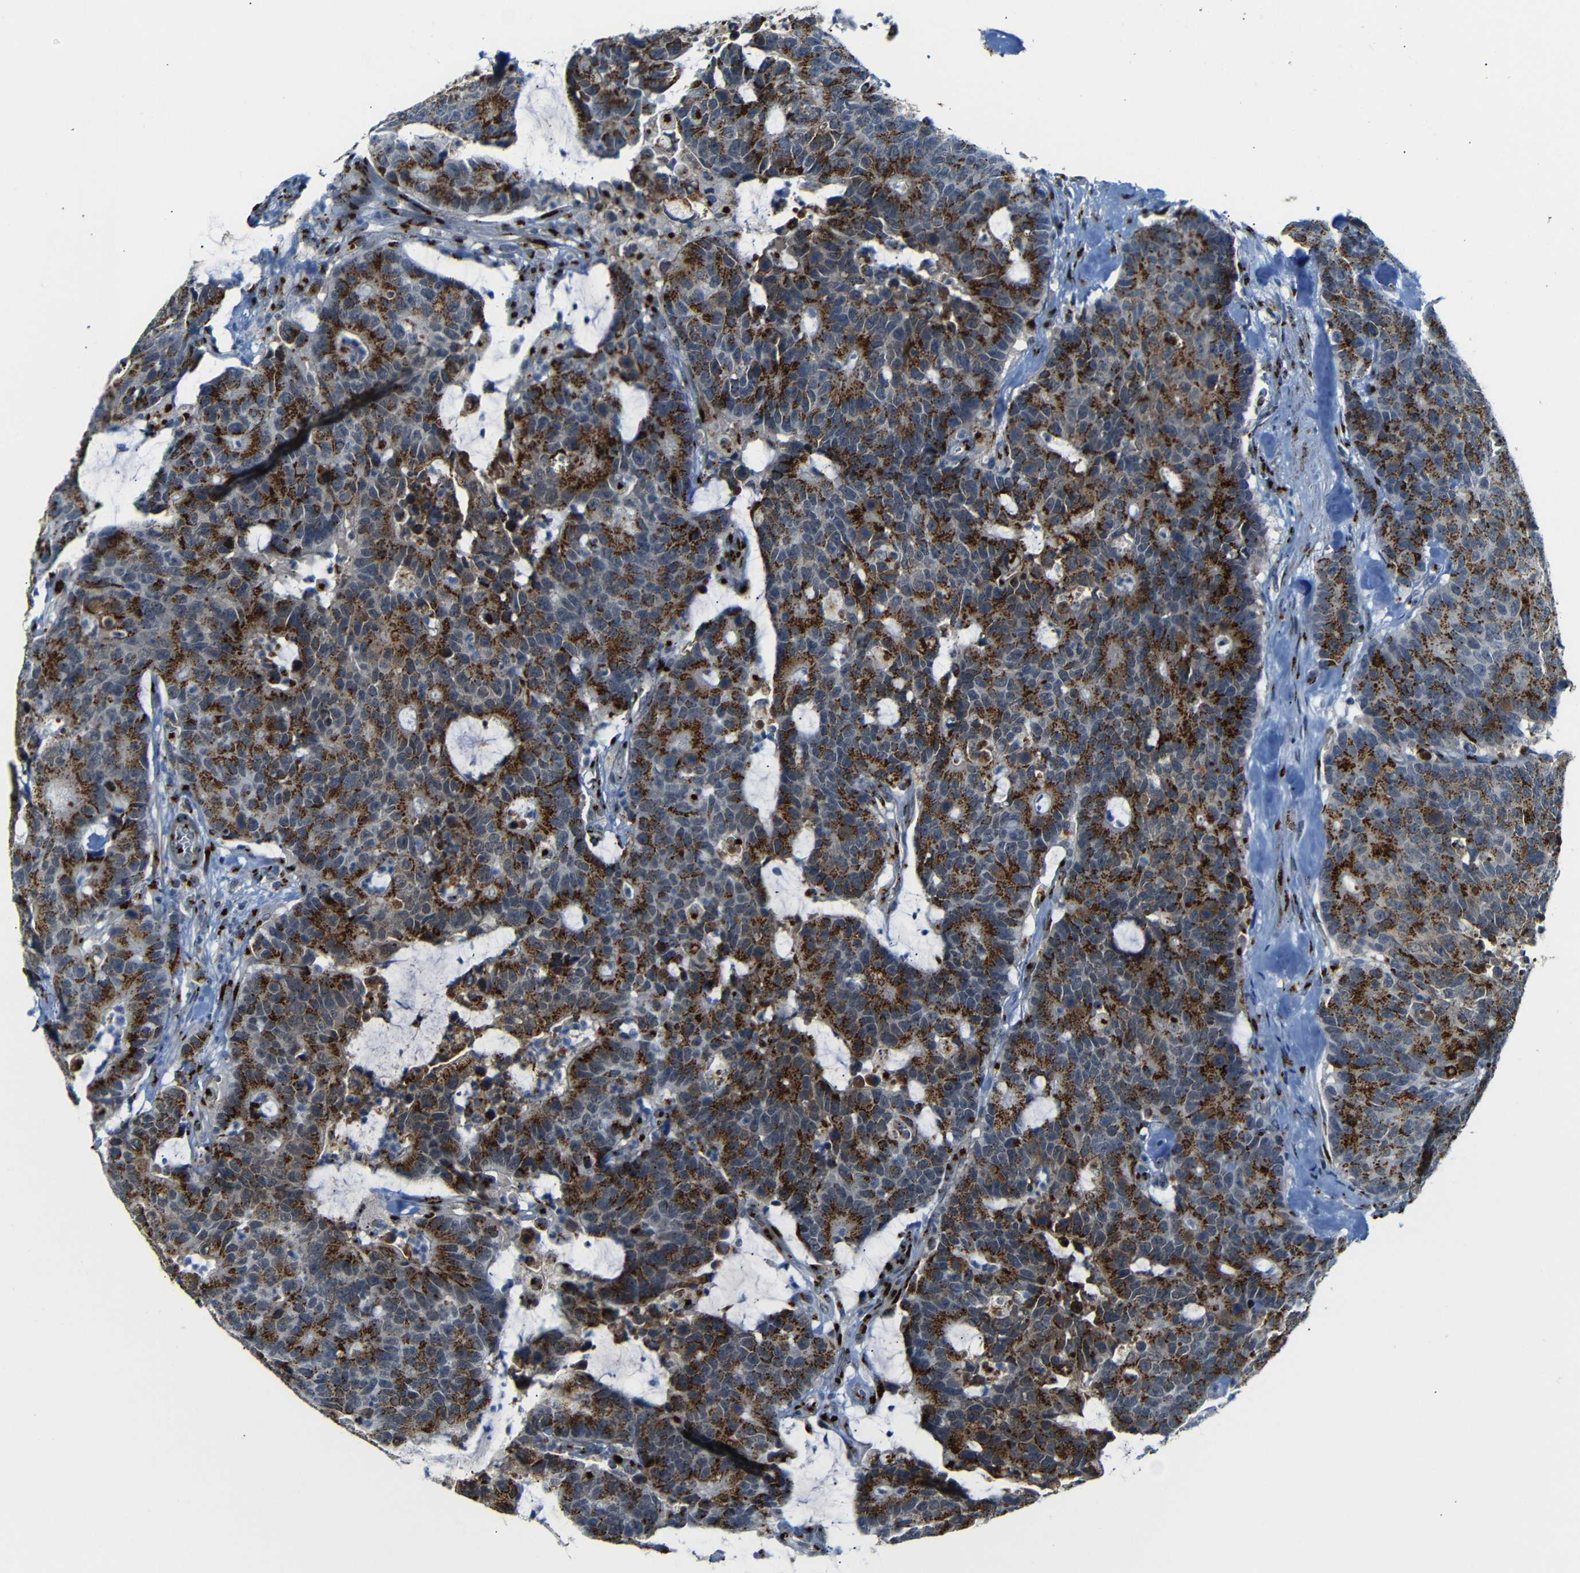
{"staining": {"intensity": "strong", "quantity": ">75%", "location": "cytoplasmic/membranous"}, "tissue": "colorectal cancer", "cell_type": "Tumor cells", "image_type": "cancer", "snomed": [{"axis": "morphology", "description": "Adenocarcinoma, NOS"}, {"axis": "topography", "description": "Colon"}], "caption": "The histopathology image exhibits a brown stain indicating the presence of a protein in the cytoplasmic/membranous of tumor cells in adenocarcinoma (colorectal).", "gene": "TGOLN2", "patient": {"sex": "female", "age": 86}}